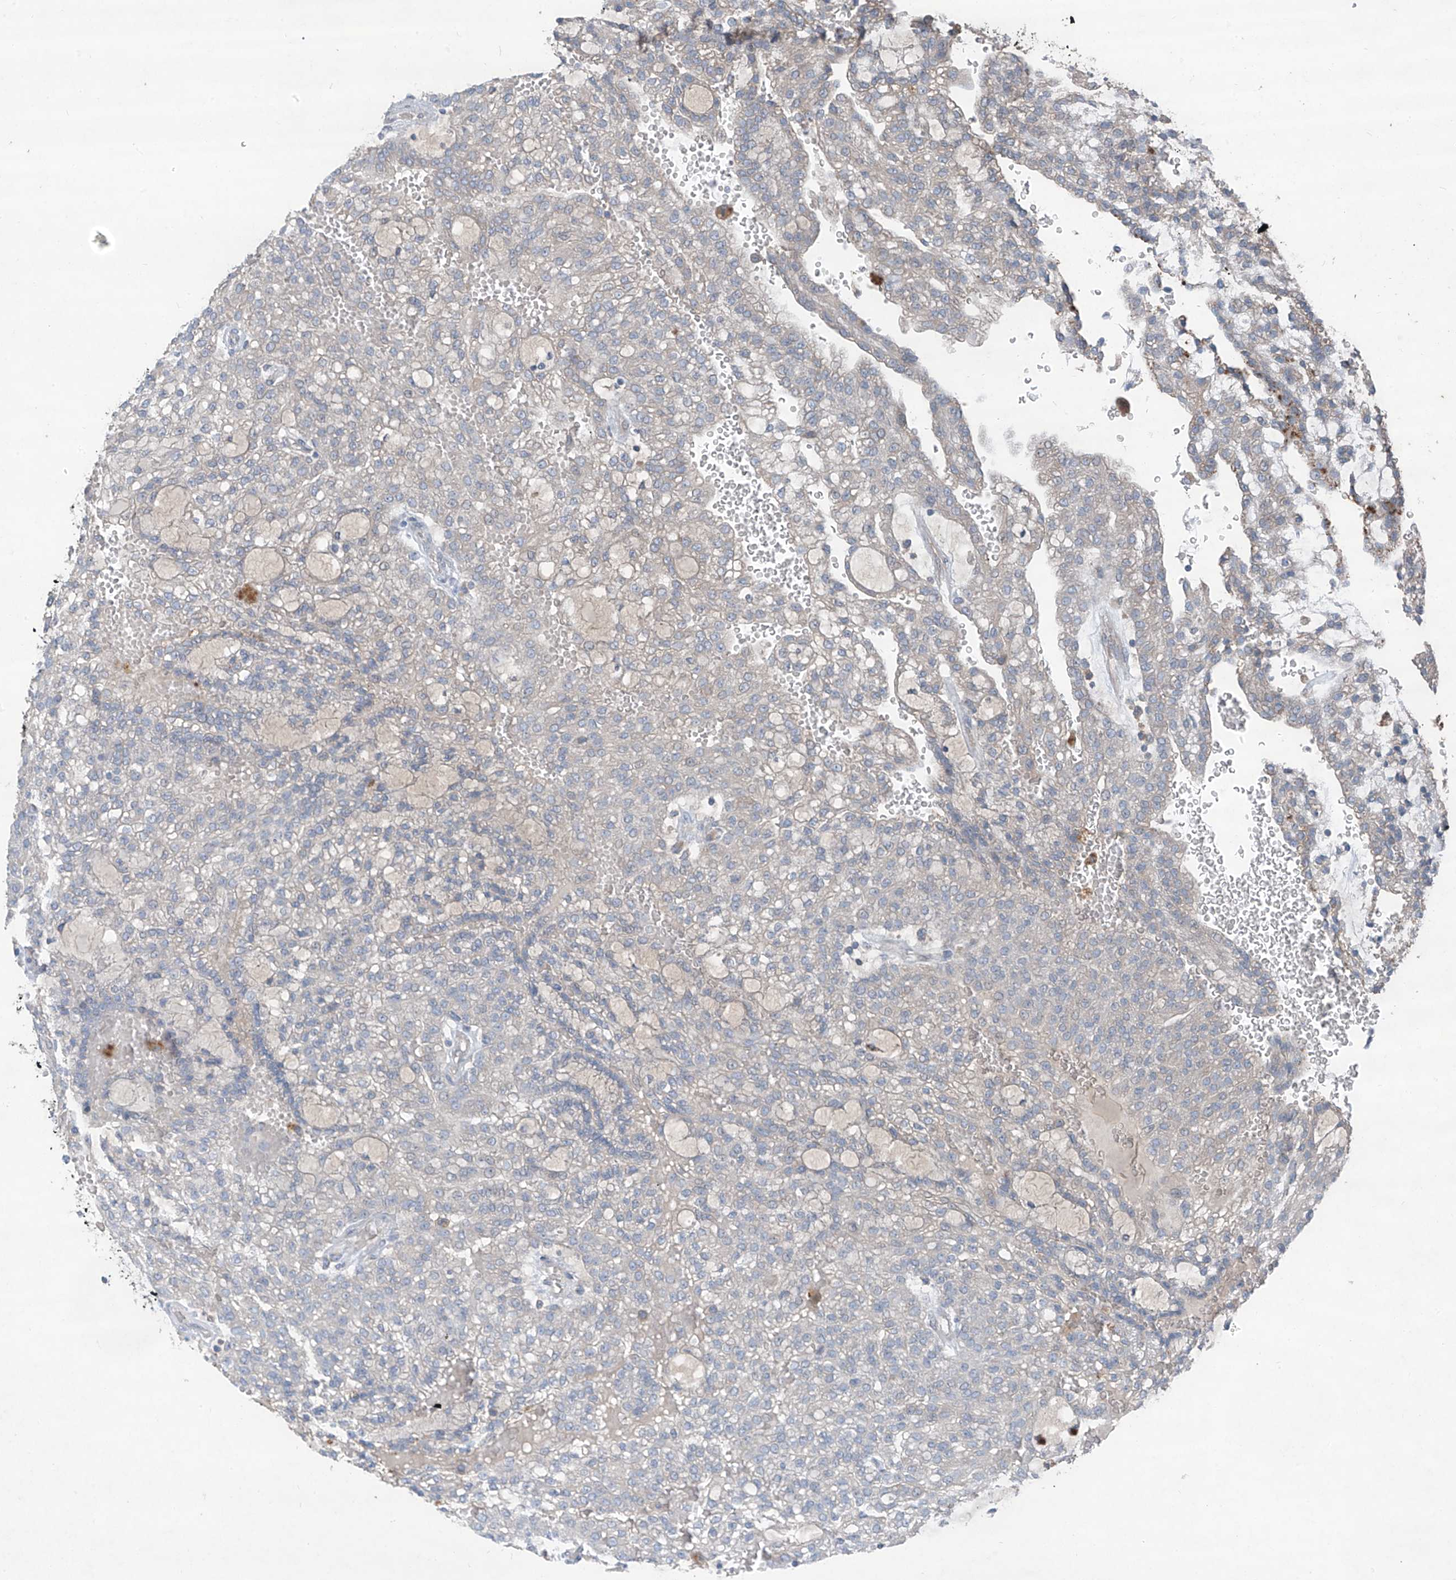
{"staining": {"intensity": "negative", "quantity": "none", "location": "none"}, "tissue": "renal cancer", "cell_type": "Tumor cells", "image_type": "cancer", "snomed": [{"axis": "morphology", "description": "Adenocarcinoma, NOS"}, {"axis": "topography", "description": "Kidney"}], "caption": "Renal adenocarcinoma stained for a protein using IHC displays no expression tumor cells.", "gene": "FOXRED2", "patient": {"sex": "male", "age": 63}}